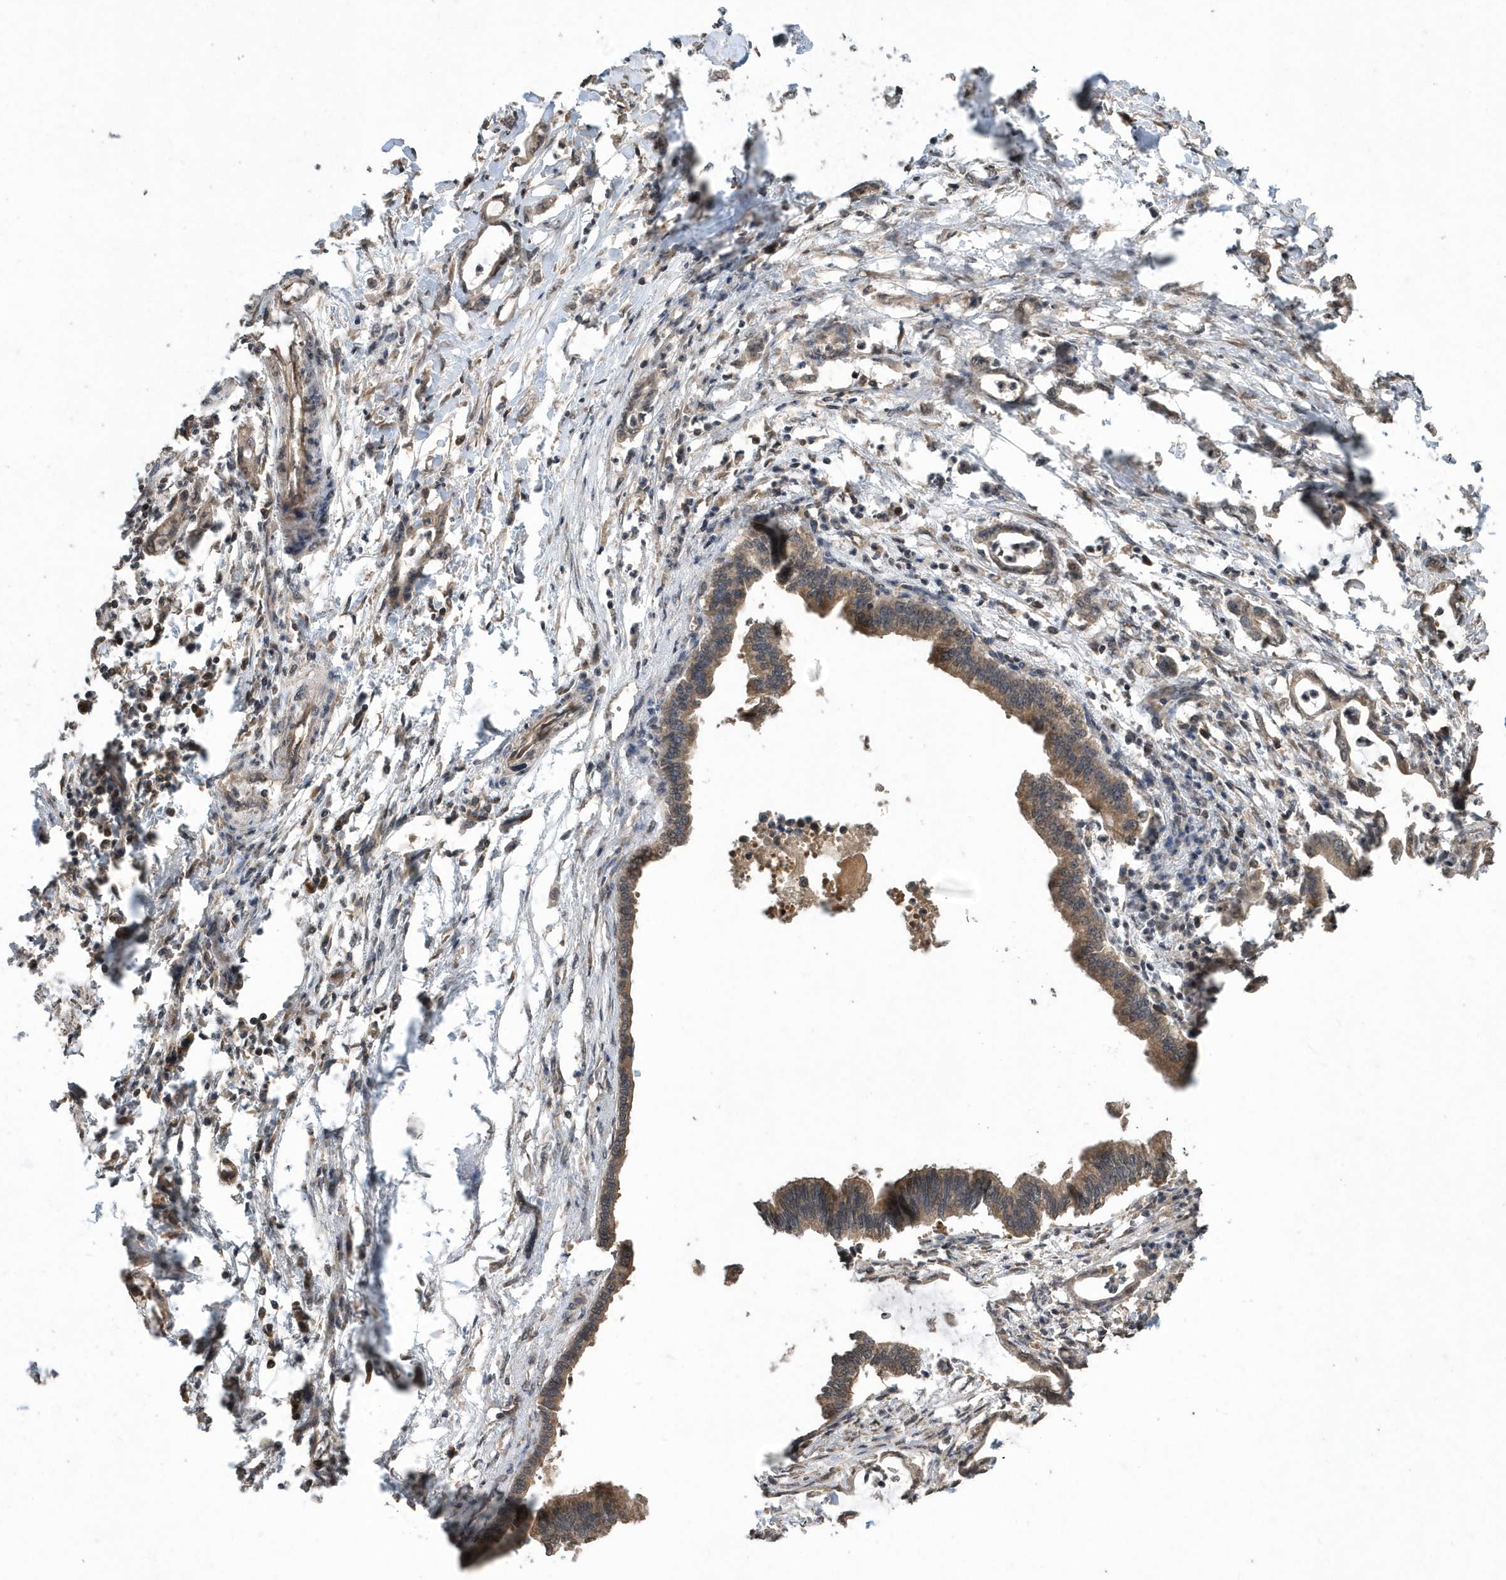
{"staining": {"intensity": "moderate", "quantity": ">75%", "location": "cytoplasmic/membranous"}, "tissue": "pancreatic cancer", "cell_type": "Tumor cells", "image_type": "cancer", "snomed": [{"axis": "morphology", "description": "Adenocarcinoma, NOS"}, {"axis": "topography", "description": "Pancreas"}], "caption": "Brown immunohistochemical staining in pancreatic adenocarcinoma demonstrates moderate cytoplasmic/membranous staining in approximately >75% of tumor cells.", "gene": "WASHC5", "patient": {"sex": "female", "age": 55}}